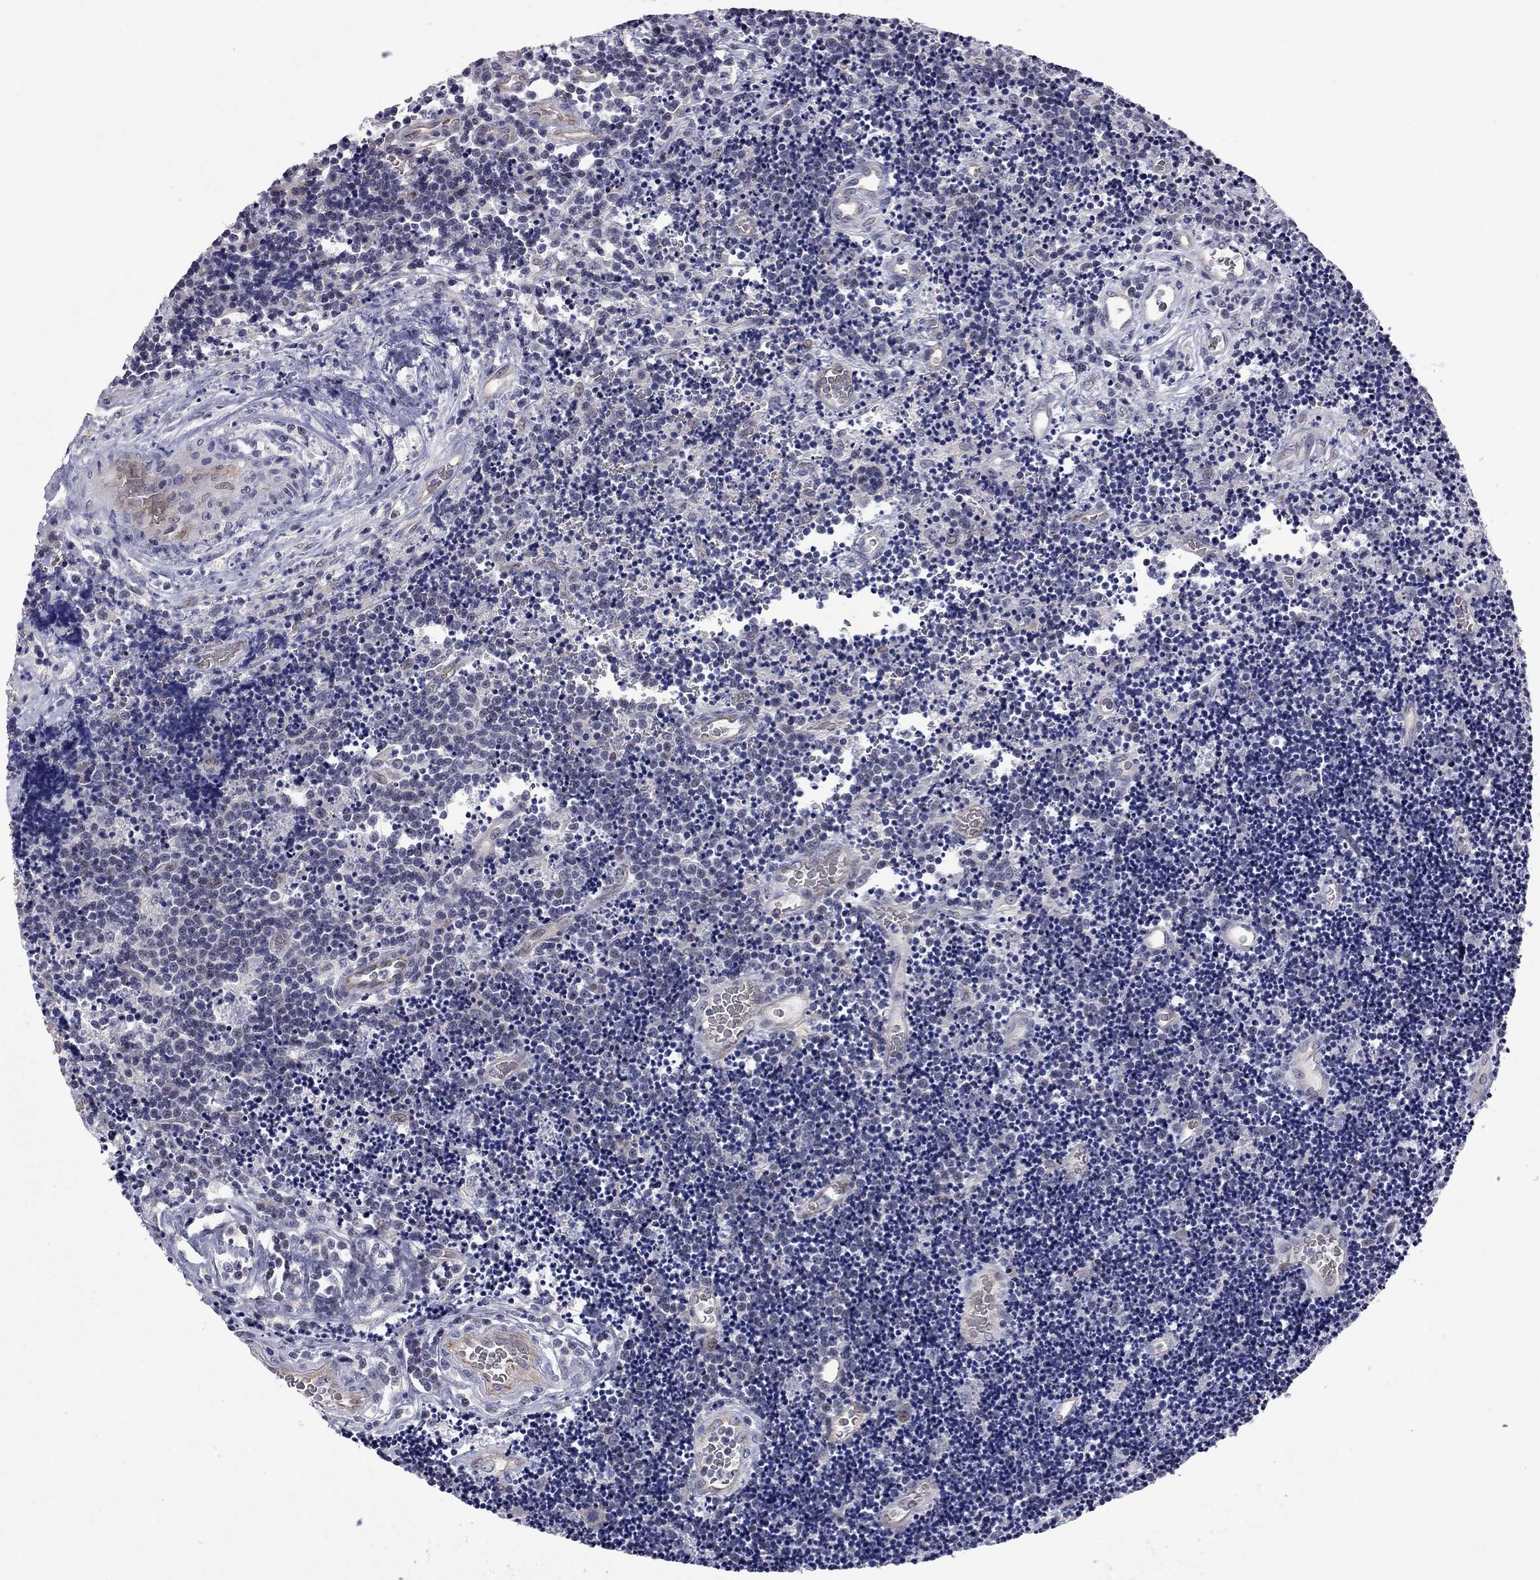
{"staining": {"intensity": "negative", "quantity": "none", "location": "none"}, "tissue": "lymphoma", "cell_type": "Tumor cells", "image_type": "cancer", "snomed": [{"axis": "morphology", "description": "Malignant lymphoma, non-Hodgkin's type, Low grade"}, {"axis": "topography", "description": "Brain"}], "caption": "The photomicrograph demonstrates no staining of tumor cells in low-grade malignant lymphoma, non-Hodgkin's type.", "gene": "HTR4", "patient": {"sex": "female", "age": 66}}